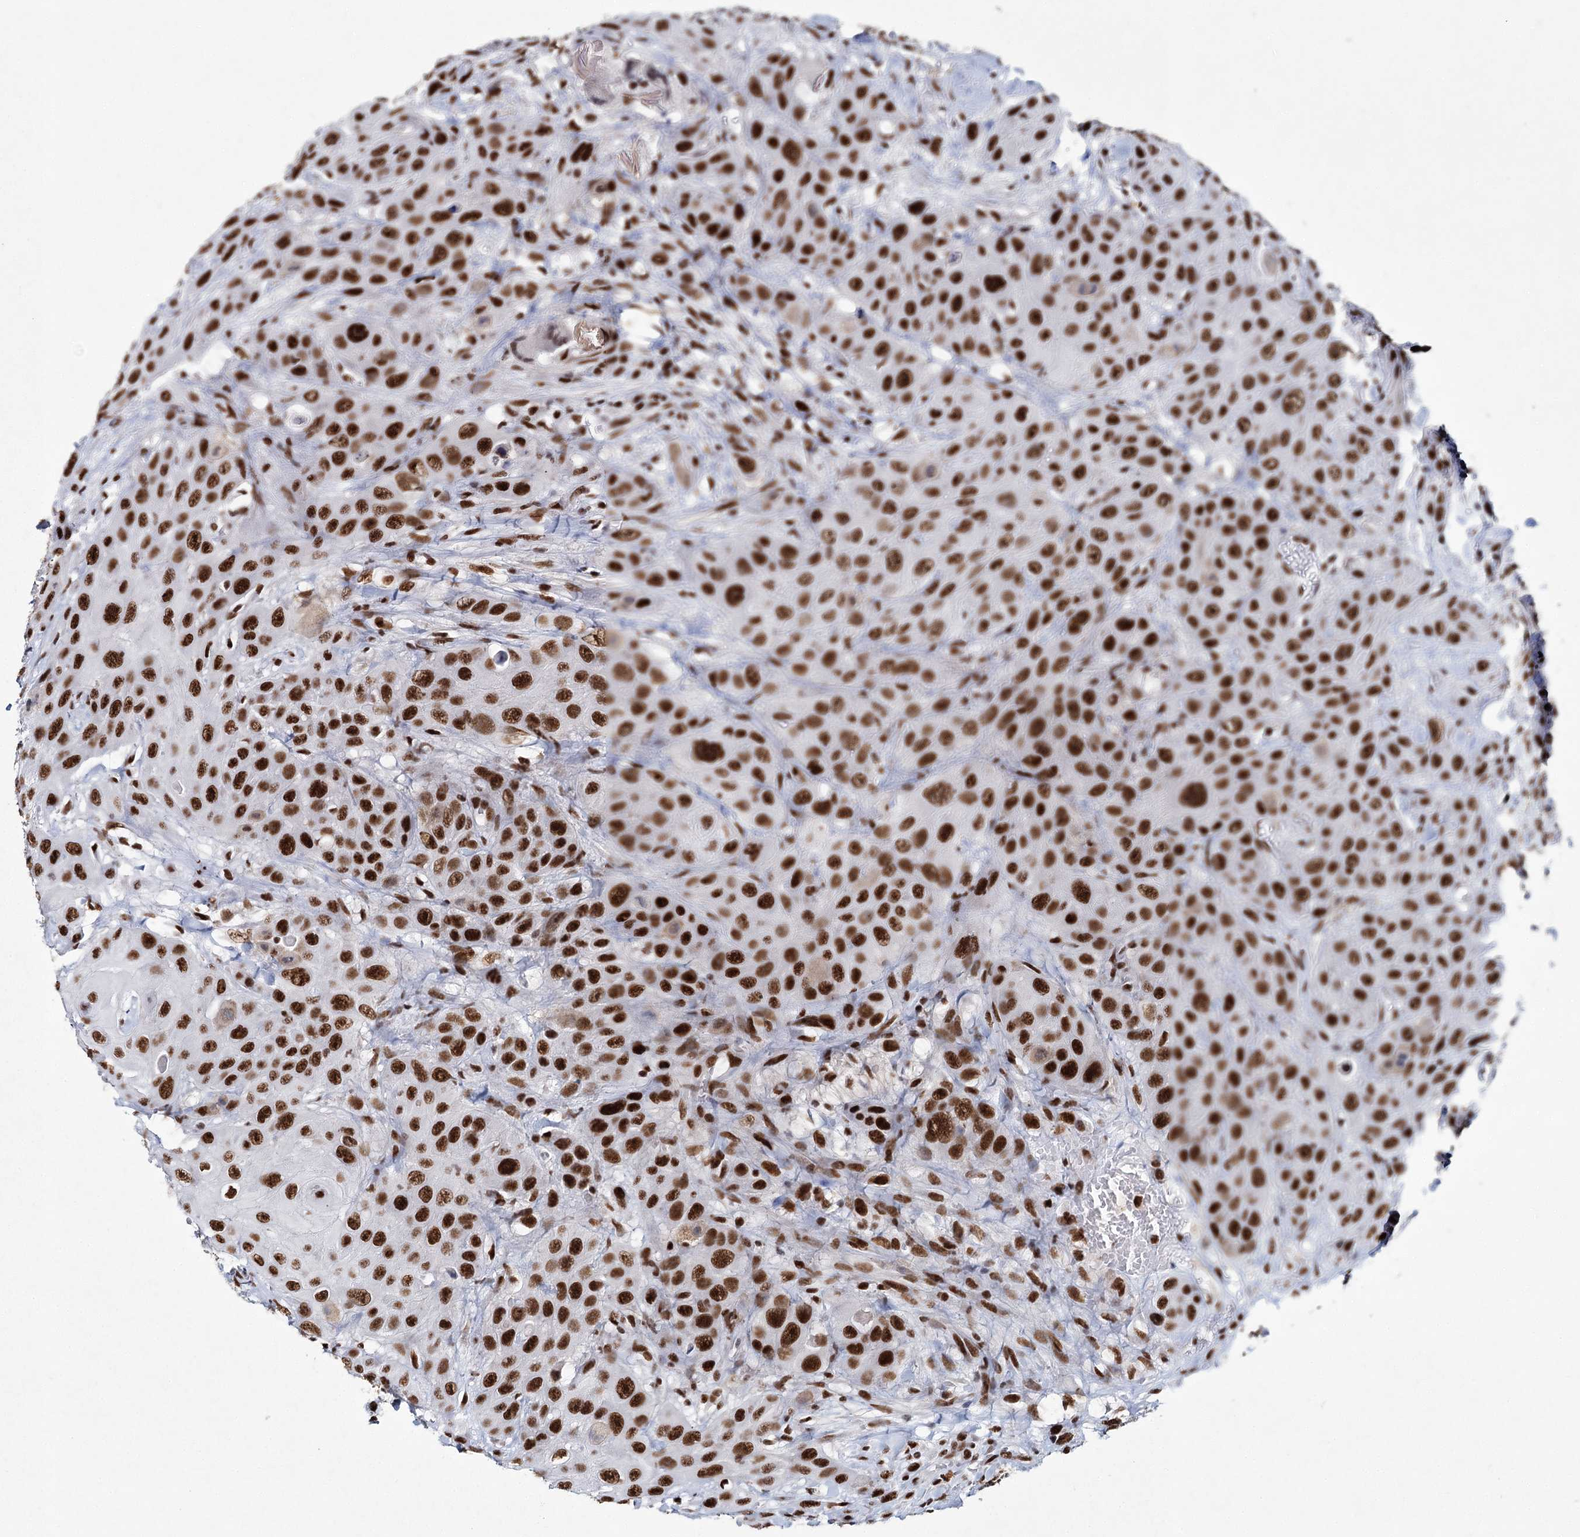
{"staining": {"intensity": "strong", "quantity": ">75%", "location": "nuclear"}, "tissue": "head and neck cancer", "cell_type": "Tumor cells", "image_type": "cancer", "snomed": [{"axis": "morphology", "description": "Squamous cell carcinoma, NOS"}, {"axis": "topography", "description": "Head-Neck"}], "caption": "Head and neck cancer tissue exhibits strong nuclear positivity in approximately >75% of tumor cells (Brightfield microscopy of DAB IHC at high magnification).", "gene": "SCAF8", "patient": {"sex": "male", "age": 81}}